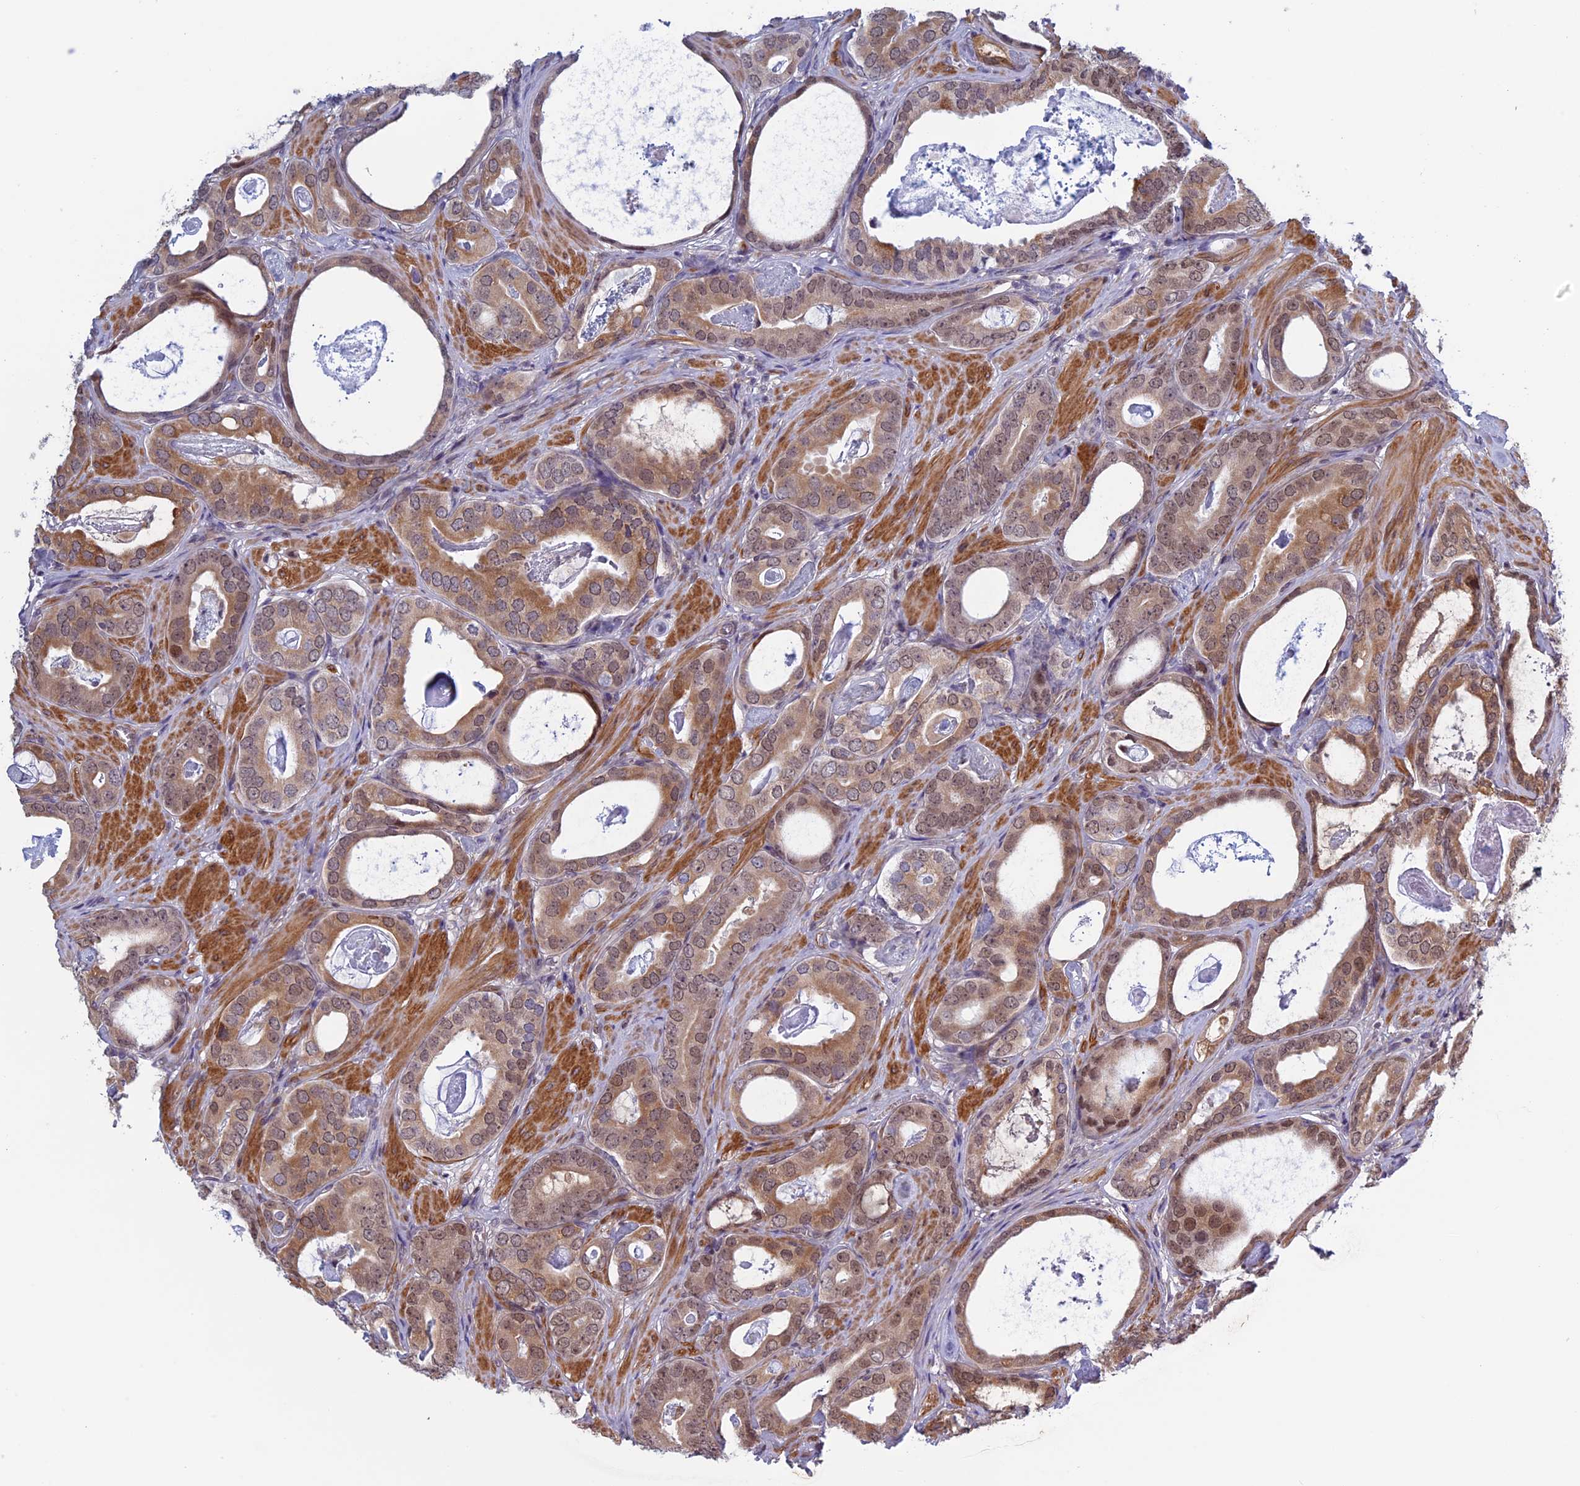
{"staining": {"intensity": "moderate", "quantity": "25%-75%", "location": "cytoplasmic/membranous,nuclear"}, "tissue": "prostate cancer", "cell_type": "Tumor cells", "image_type": "cancer", "snomed": [{"axis": "morphology", "description": "Adenocarcinoma, Low grade"}, {"axis": "topography", "description": "Prostate"}], "caption": "Immunohistochemical staining of human prostate cancer (low-grade adenocarcinoma) displays moderate cytoplasmic/membranous and nuclear protein positivity in approximately 25%-75% of tumor cells.", "gene": "FADS1", "patient": {"sex": "male", "age": 71}}